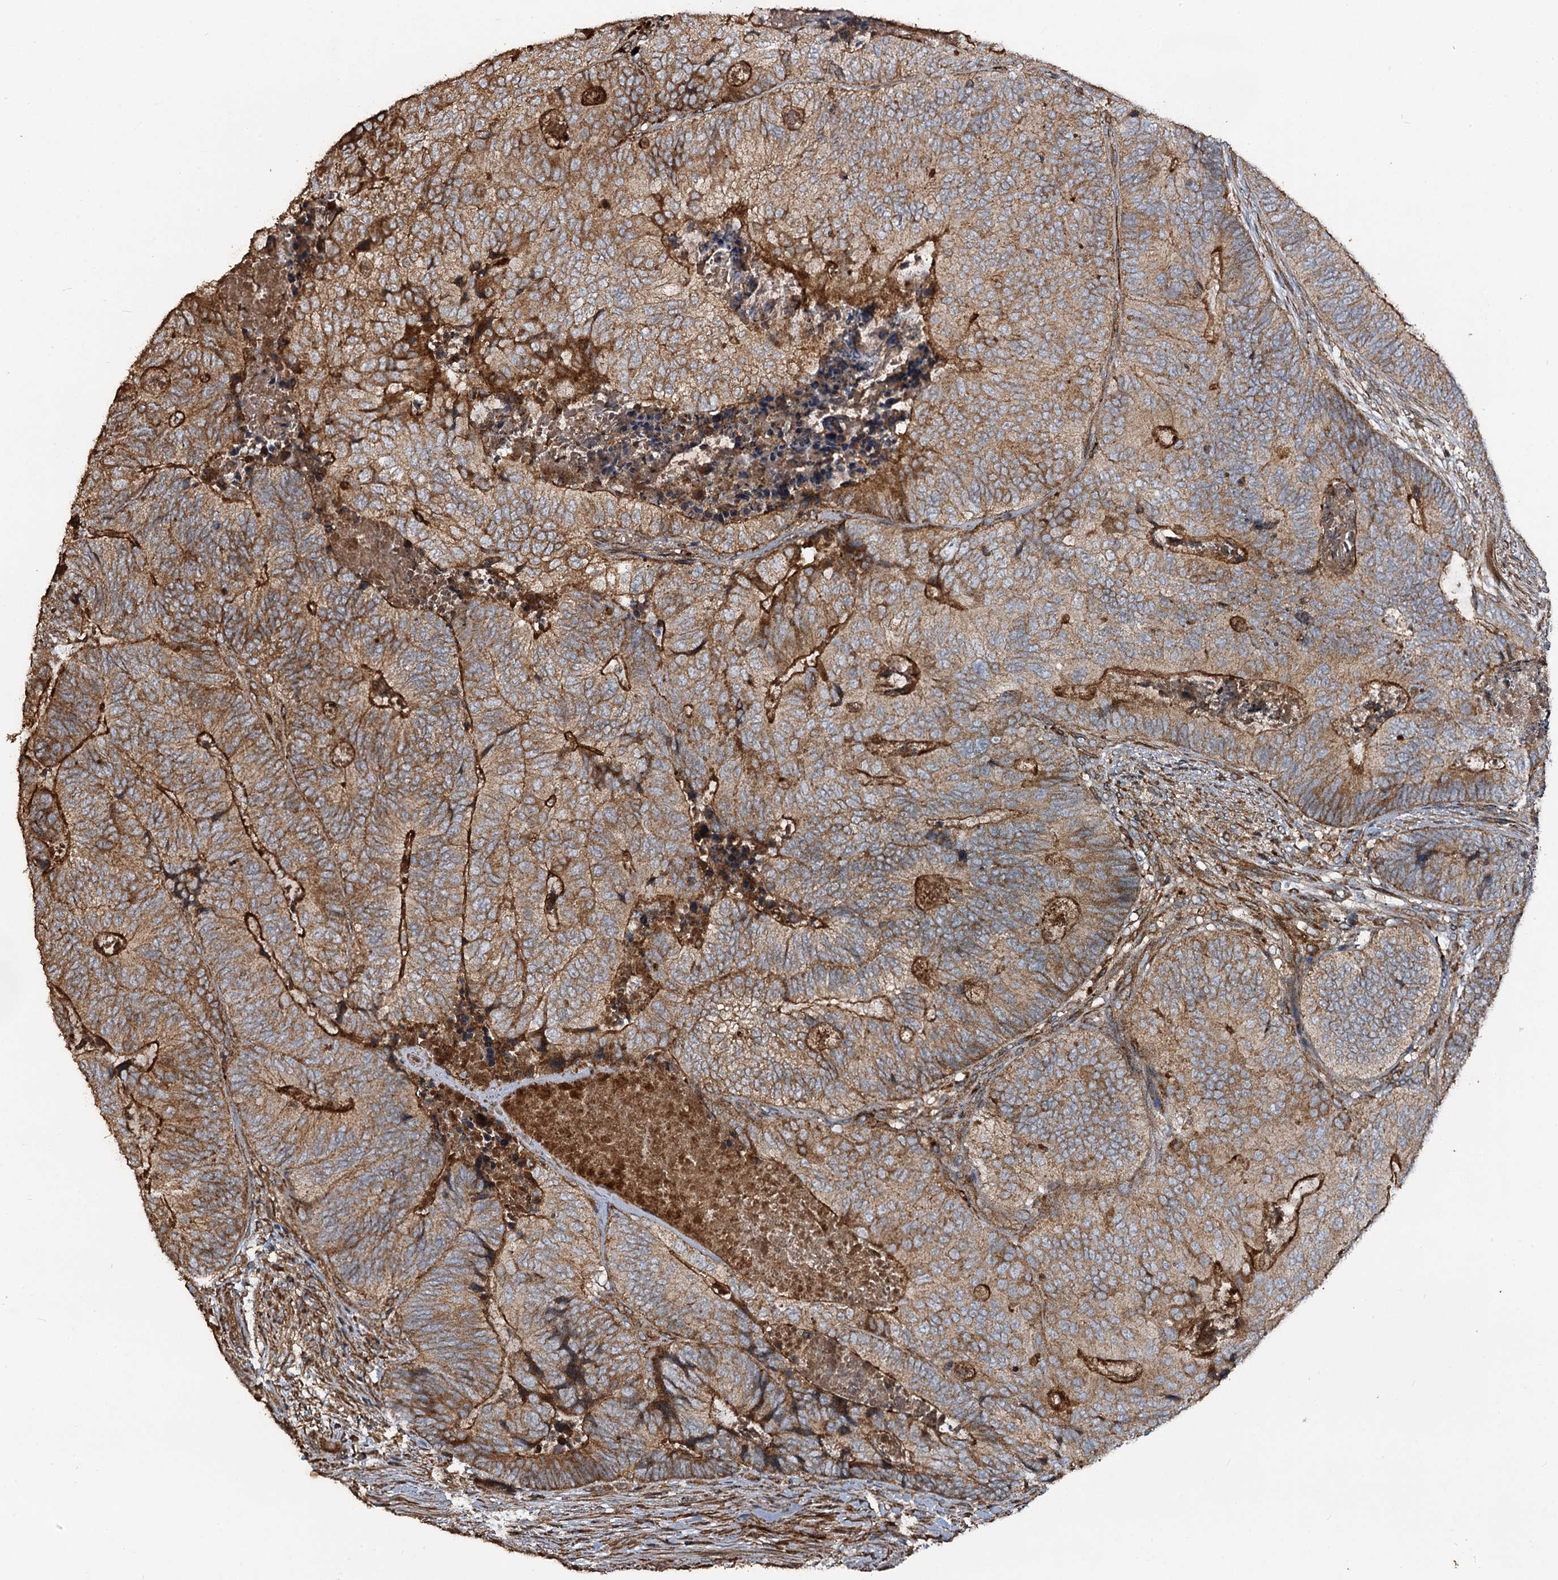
{"staining": {"intensity": "moderate", "quantity": ">75%", "location": "cytoplasmic/membranous"}, "tissue": "colorectal cancer", "cell_type": "Tumor cells", "image_type": "cancer", "snomed": [{"axis": "morphology", "description": "Adenocarcinoma, NOS"}, {"axis": "topography", "description": "Colon"}], "caption": "IHC micrograph of colorectal adenocarcinoma stained for a protein (brown), which displays medium levels of moderate cytoplasmic/membranous expression in about >75% of tumor cells.", "gene": "NOTCH2NLA", "patient": {"sex": "female", "age": 67}}